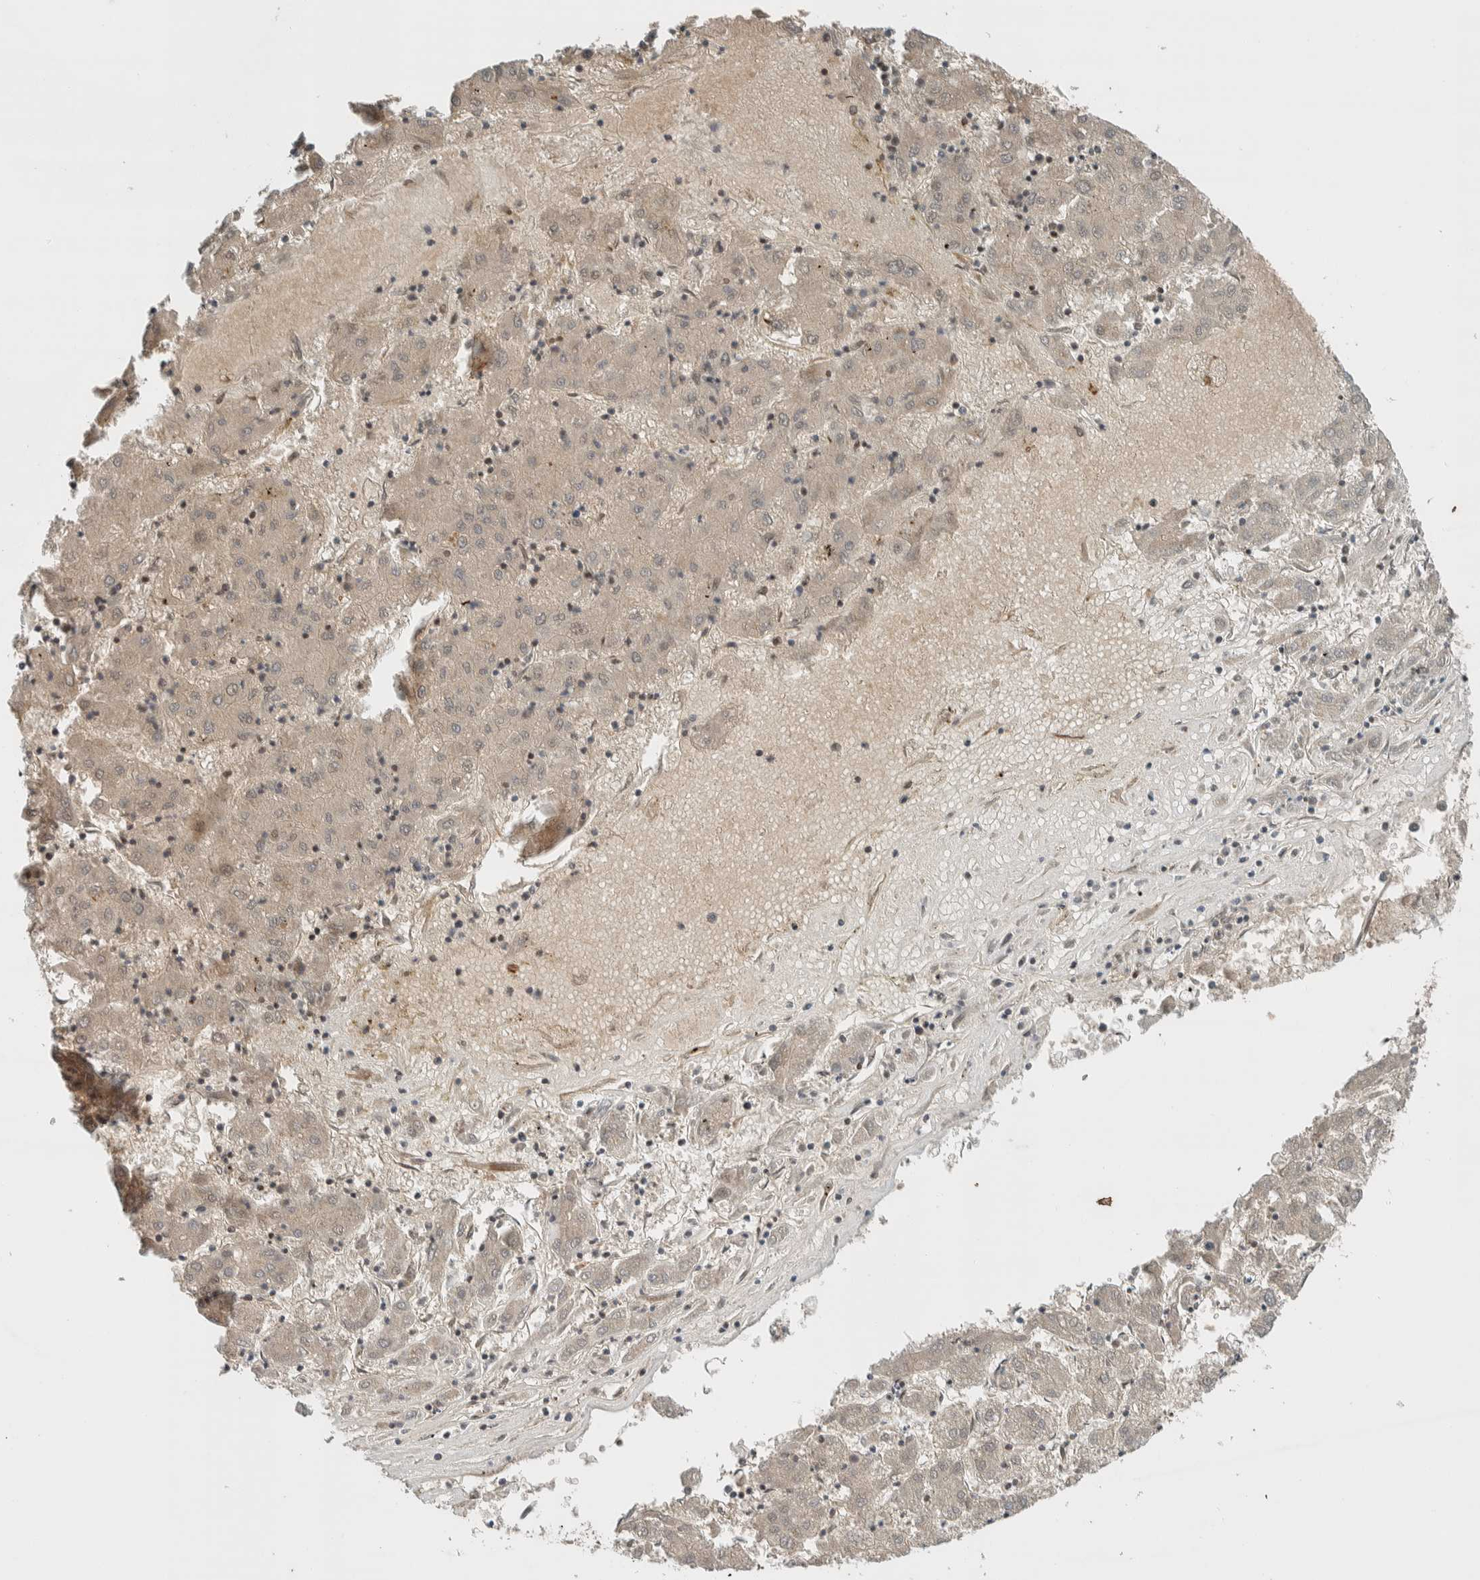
{"staining": {"intensity": "weak", "quantity": "25%-75%", "location": "cytoplasmic/membranous,nuclear"}, "tissue": "liver cancer", "cell_type": "Tumor cells", "image_type": "cancer", "snomed": [{"axis": "morphology", "description": "Carcinoma, Hepatocellular, NOS"}, {"axis": "topography", "description": "Liver"}], "caption": "Weak cytoplasmic/membranous and nuclear staining for a protein is seen in about 25%-75% of tumor cells of liver cancer using immunohistochemistry.", "gene": "STXBP4", "patient": {"sex": "male", "age": 72}}